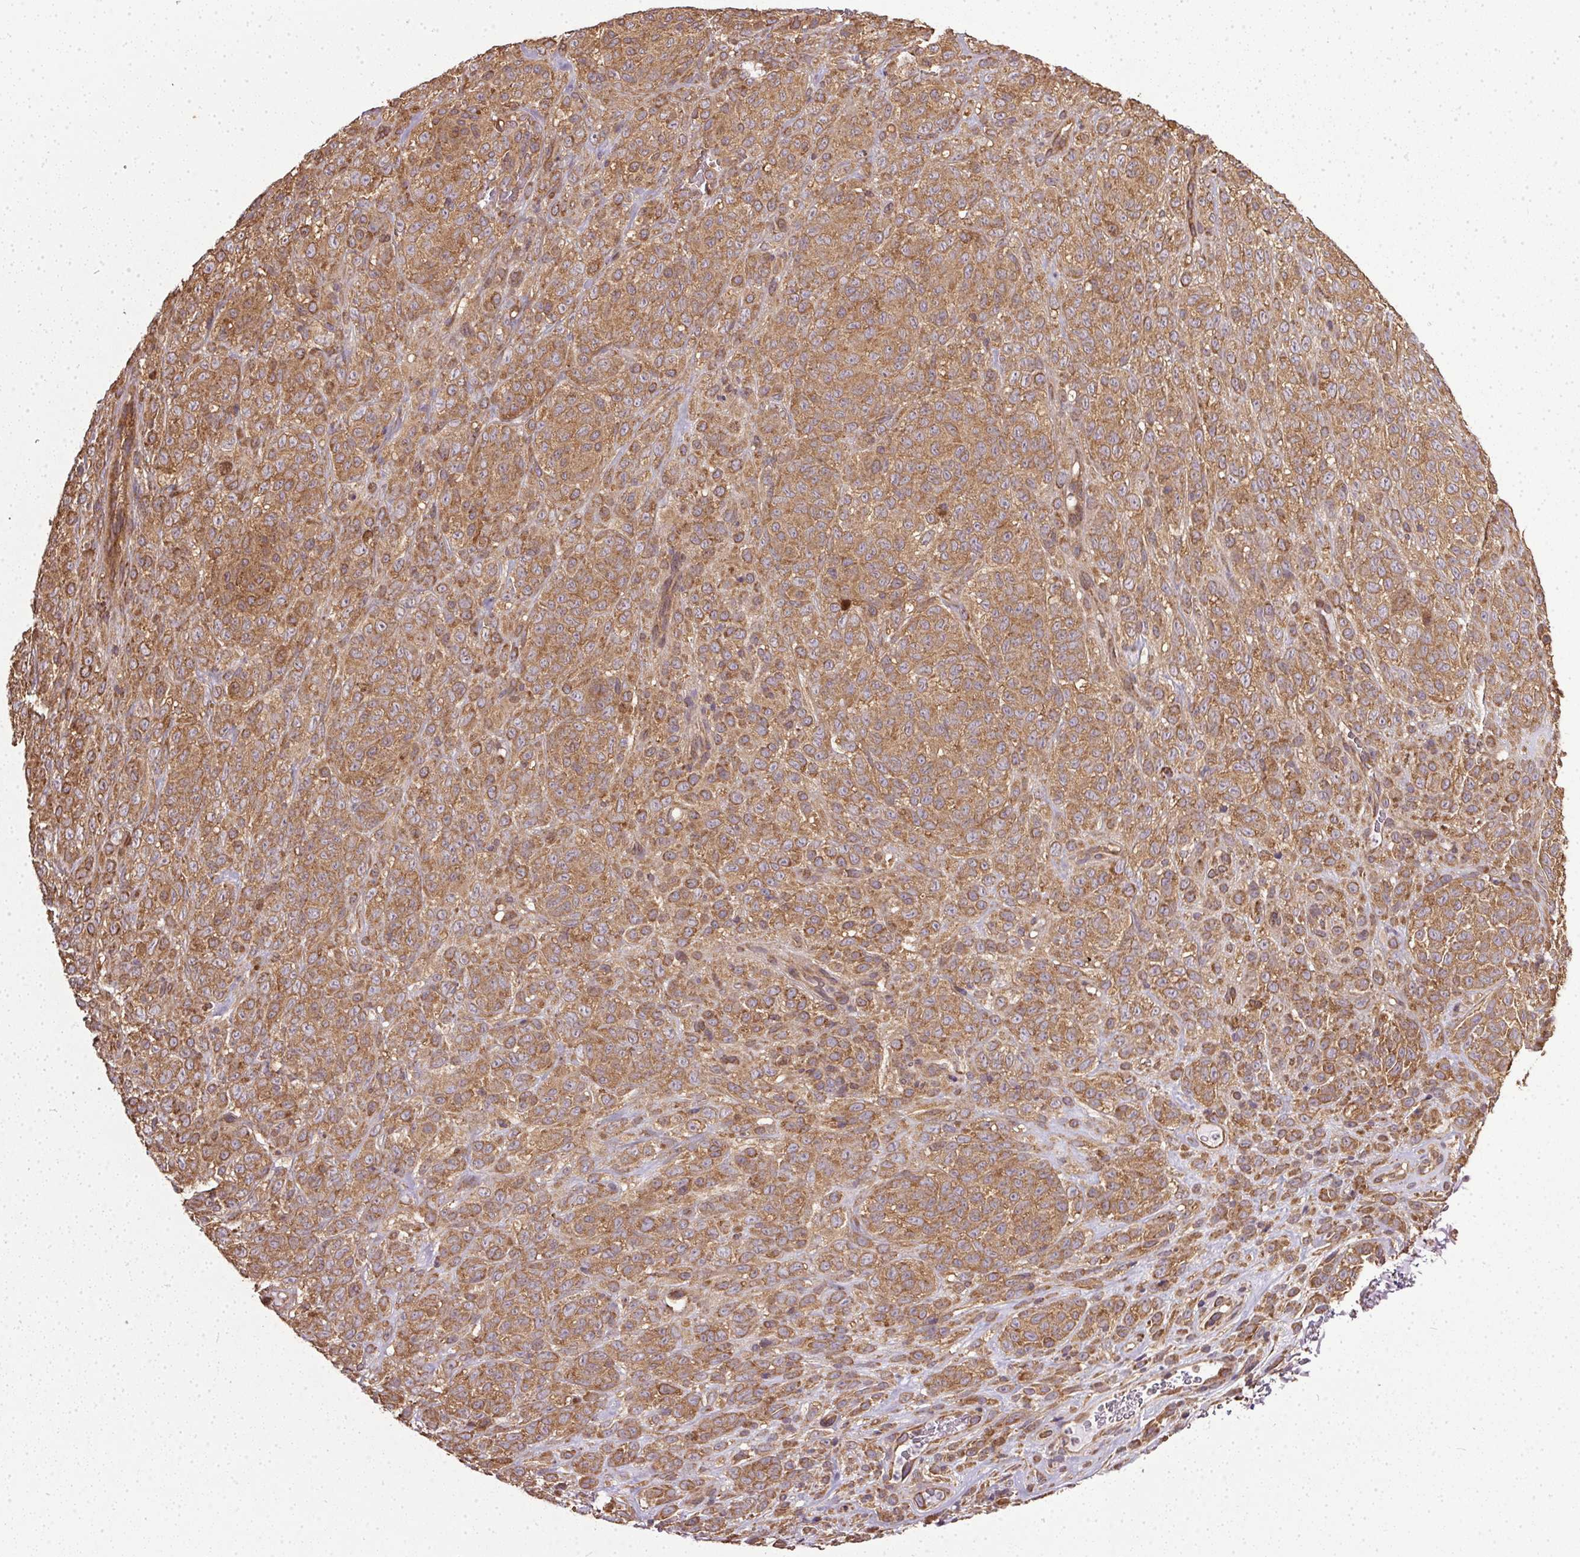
{"staining": {"intensity": "moderate", "quantity": ">75%", "location": "cytoplasmic/membranous"}, "tissue": "melanoma", "cell_type": "Tumor cells", "image_type": "cancer", "snomed": [{"axis": "morphology", "description": "Malignant melanoma, NOS"}, {"axis": "topography", "description": "Skin"}], "caption": "Malignant melanoma stained for a protein (brown) exhibits moderate cytoplasmic/membranous positive positivity in about >75% of tumor cells.", "gene": "EIF2S1", "patient": {"sex": "female", "age": 86}}